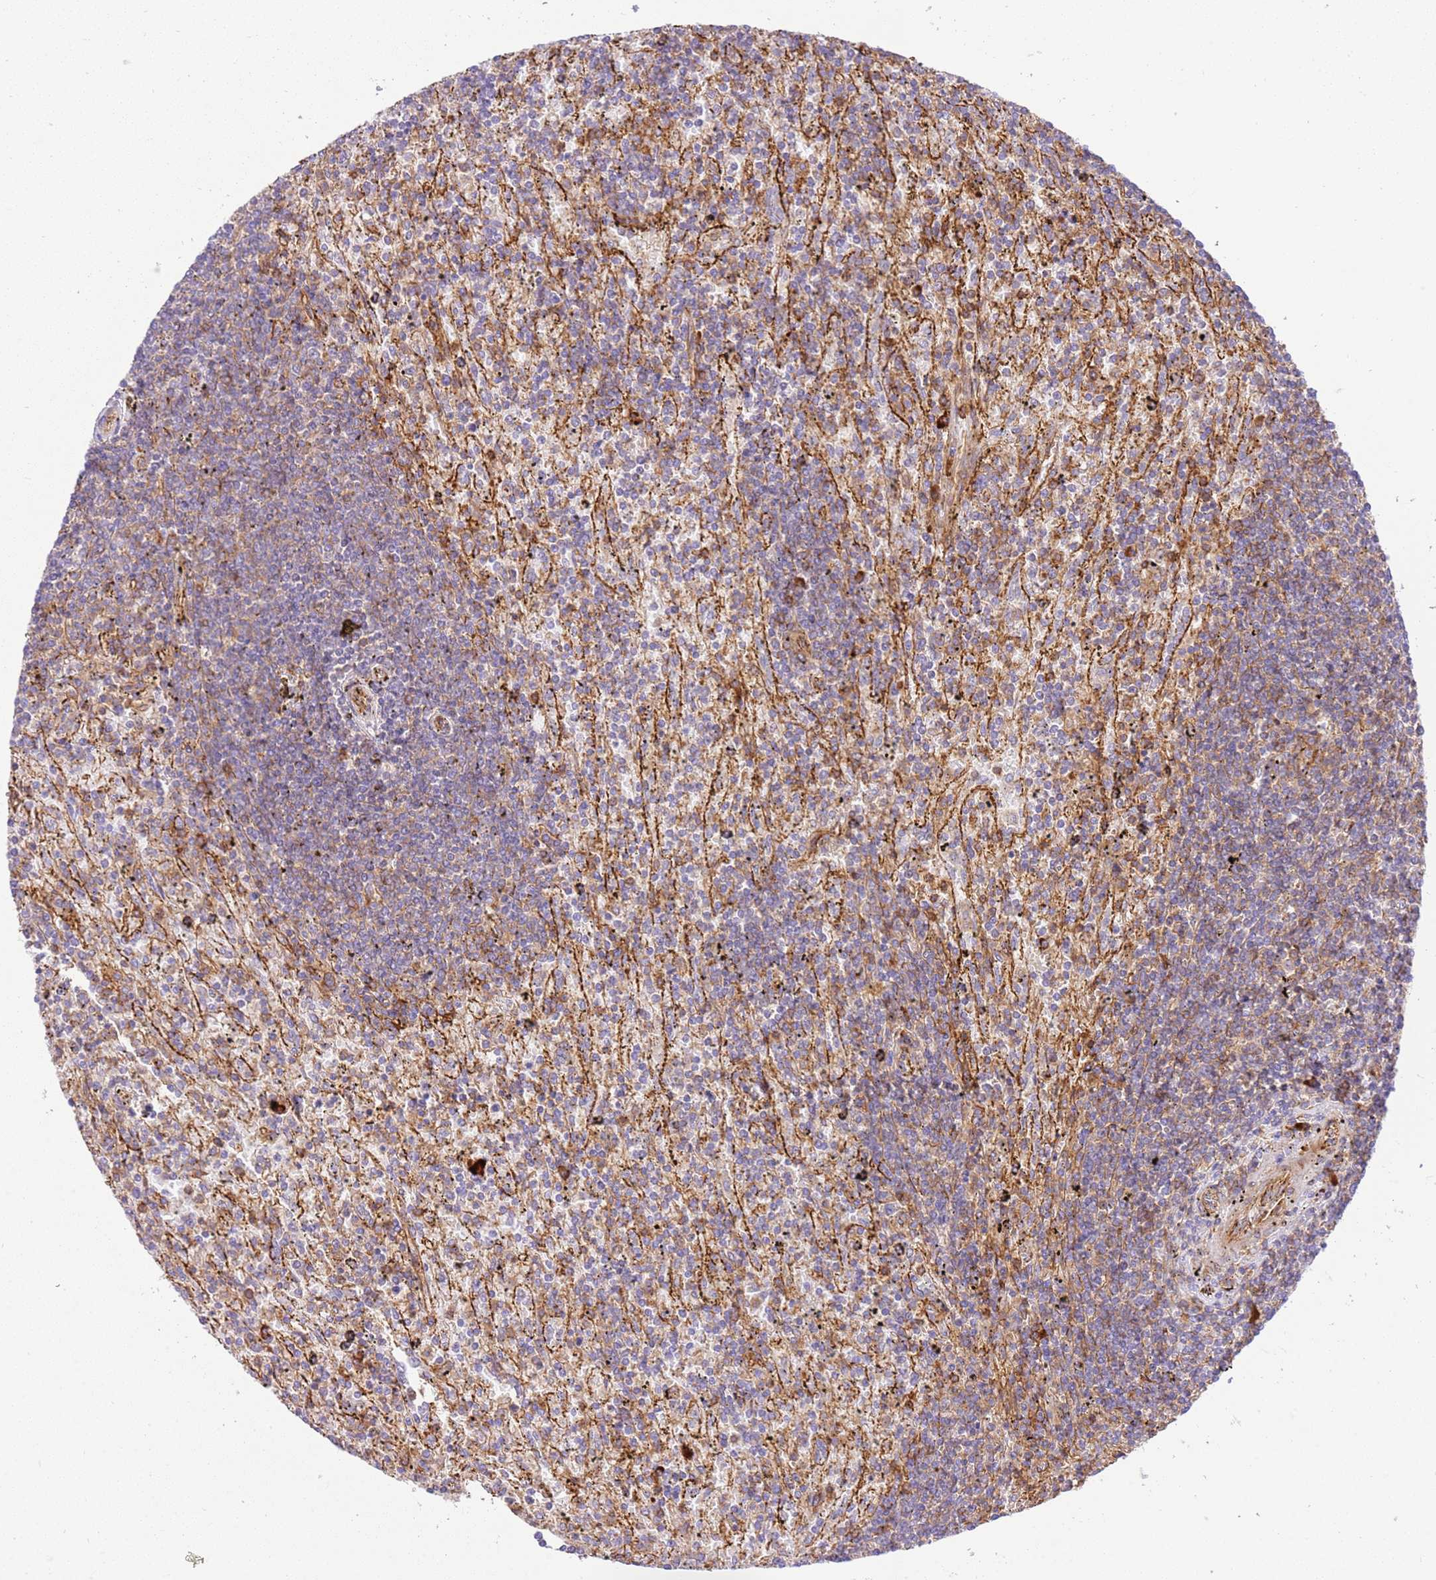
{"staining": {"intensity": "weak", "quantity": "<25%", "location": "cytoplasmic/membranous"}, "tissue": "lymphoma", "cell_type": "Tumor cells", "image_type": "cancer", "snomed": [{"axis": "morphology", "description": "Malignant lymphoma, non-Hodgkin's type, Low grade"}, {"axis": "topography", "description": "Spleen"}], "caption": "An IHC image of lymphoma is shown. There is no staining in tumor cells of lymphoma.", "gene": "EFCAB8", "patient": {"sex": "male", "age": 76}}